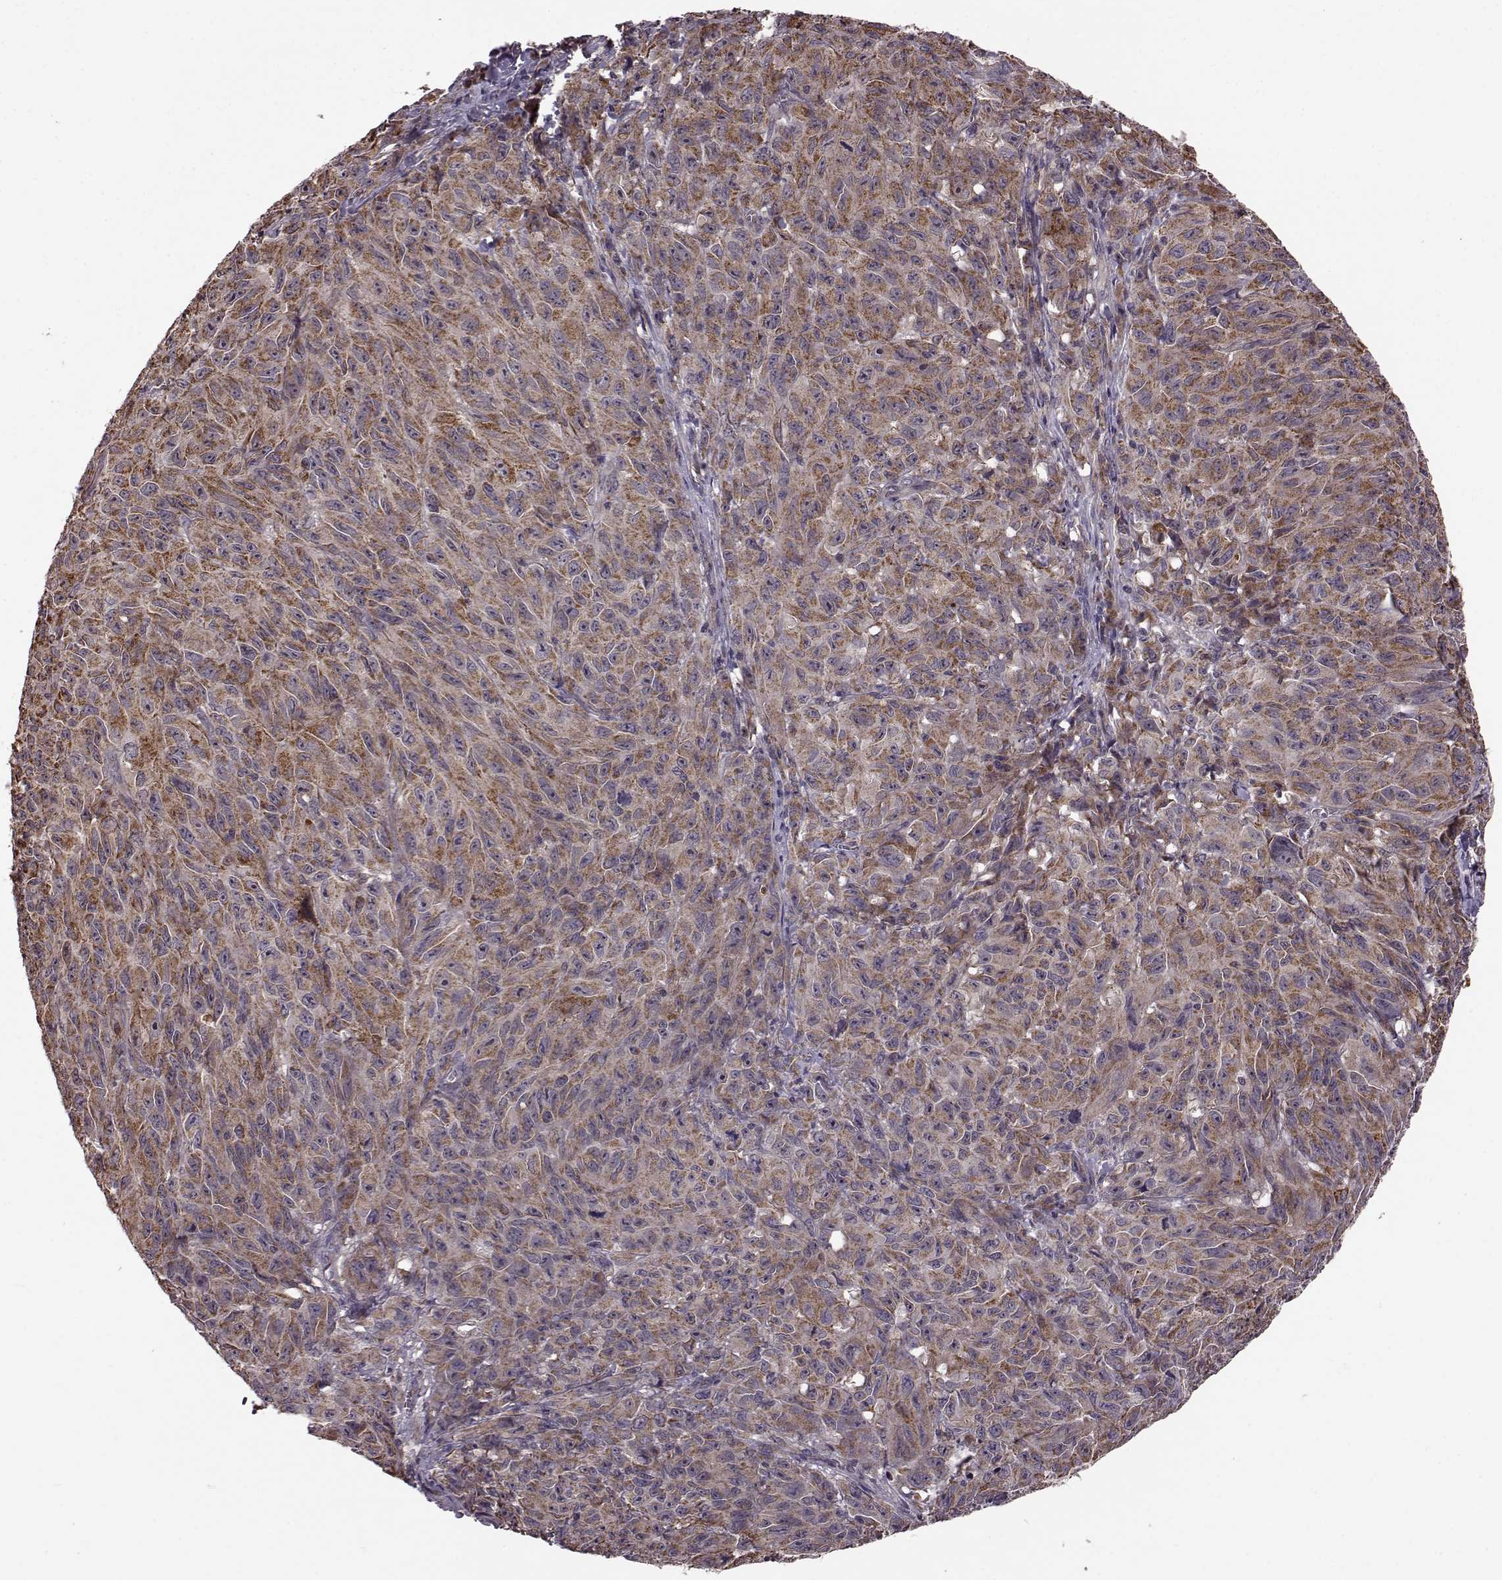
{"staining": {"intensity": "strong", "quantity": ">75%", "location": "cytoplasmic/membranous"}, "tissue": "melanoma", "cell_type": "Tumor cells", "image_type": "cancer", "snomed": [{"axis": "morphology", "description": "Malignant melanoma, NOS"}, {"axis": "topography", "description": "Vulva, labia, clitoris and Bartholin´s gland, NO"}], "caption": "Protein expression analysis of human malignant melanoma reveals strong cytoplasmic/membranous positivity in about >75% of tumor cells.", "gene": "PUDP", "patient": {"sex": "female", "age": 75}}